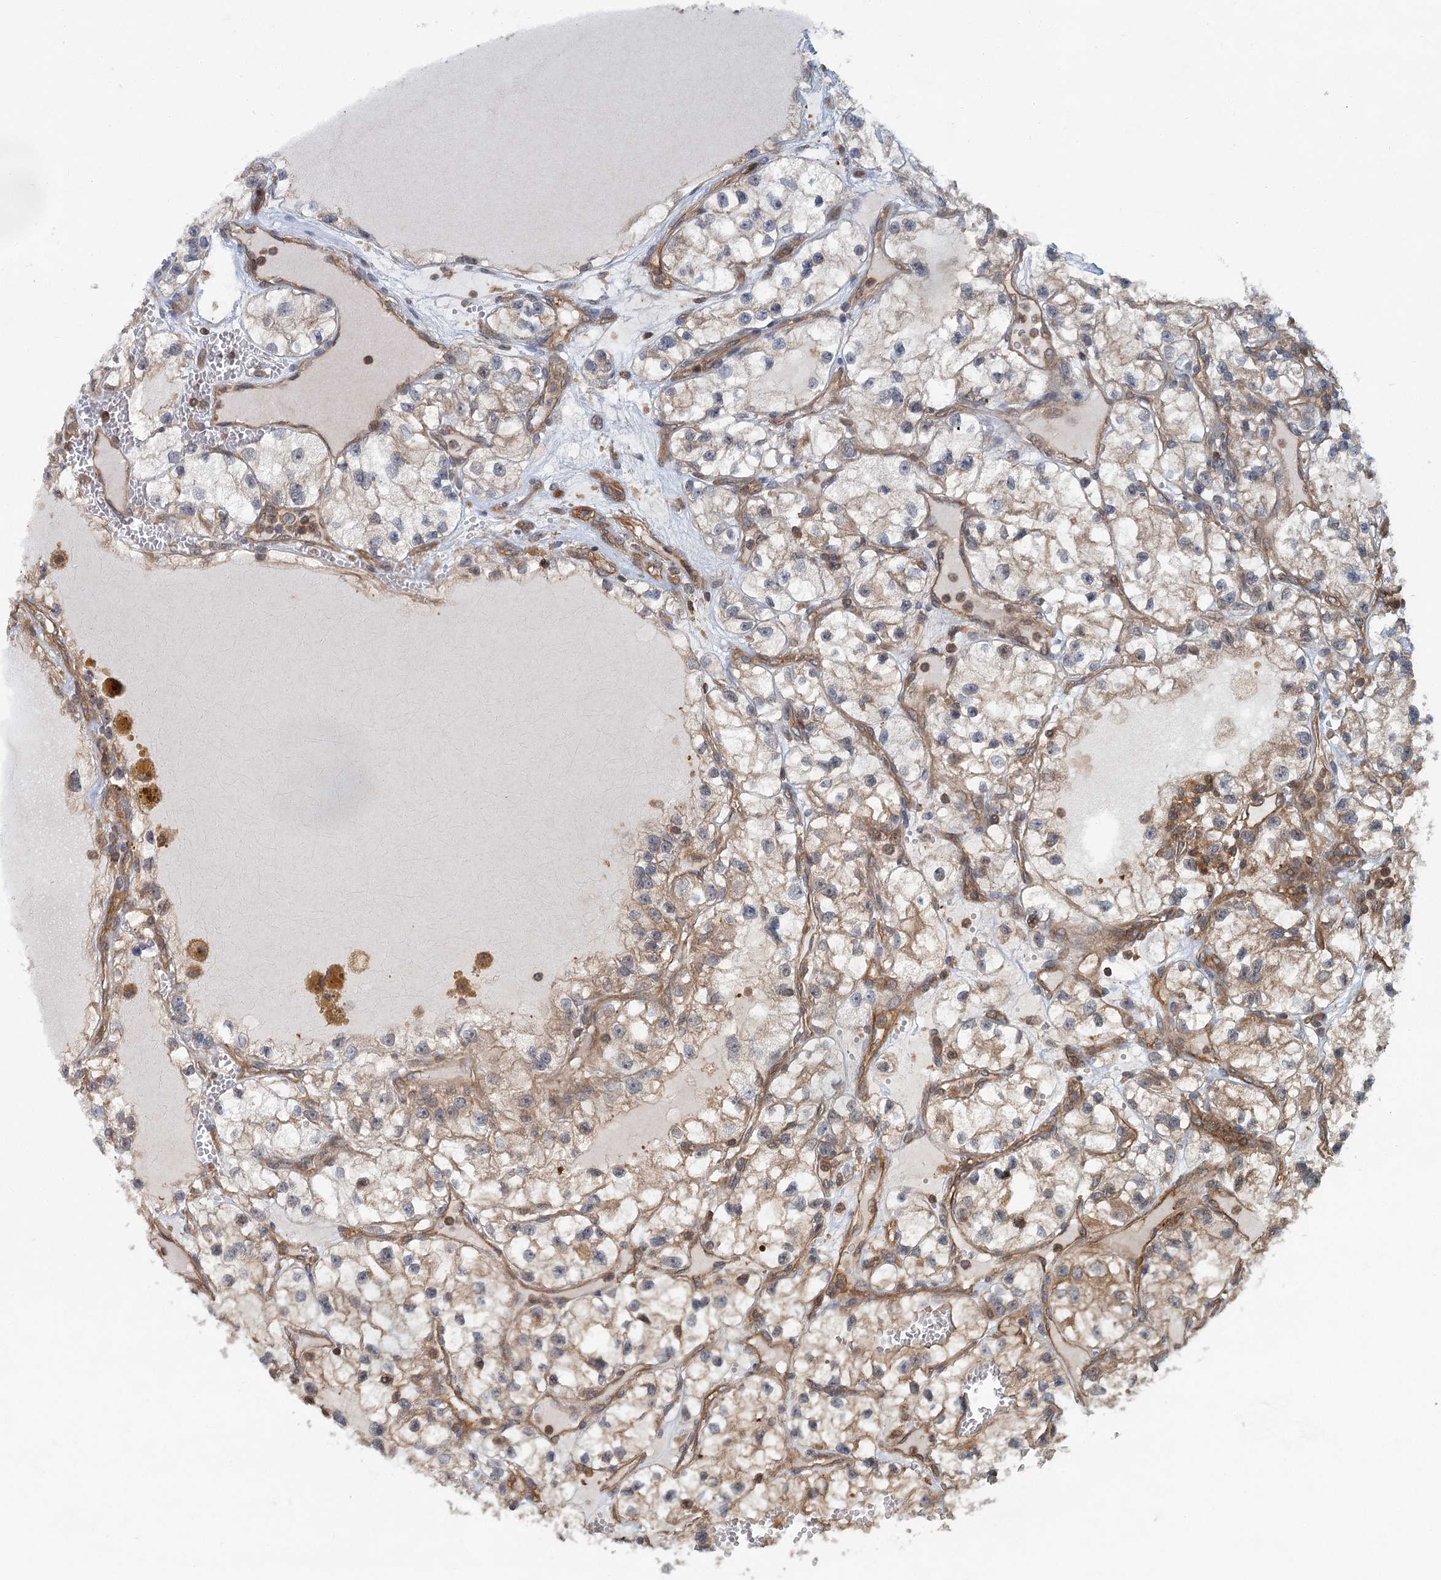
{"staining": {"intensity": "weak", "quantity": "<25%", "location": "cytoplasmic/membranous"}, "tissue": "renal cancer", "cell_type": "Tumor cells", "image_type": "cancer", "snomed": [{"axis": "morphology", "description": "Adenocarcinoma, NOS"}, {"axis": "topography", "description": "Kidney"}], "caption": "Renal adenocarcinoma was stained to show a protein in brown. There is no significant positivity in tumor cells.", "gene": "ZNF527", "patient": {"sex": "female", "age": 57}}